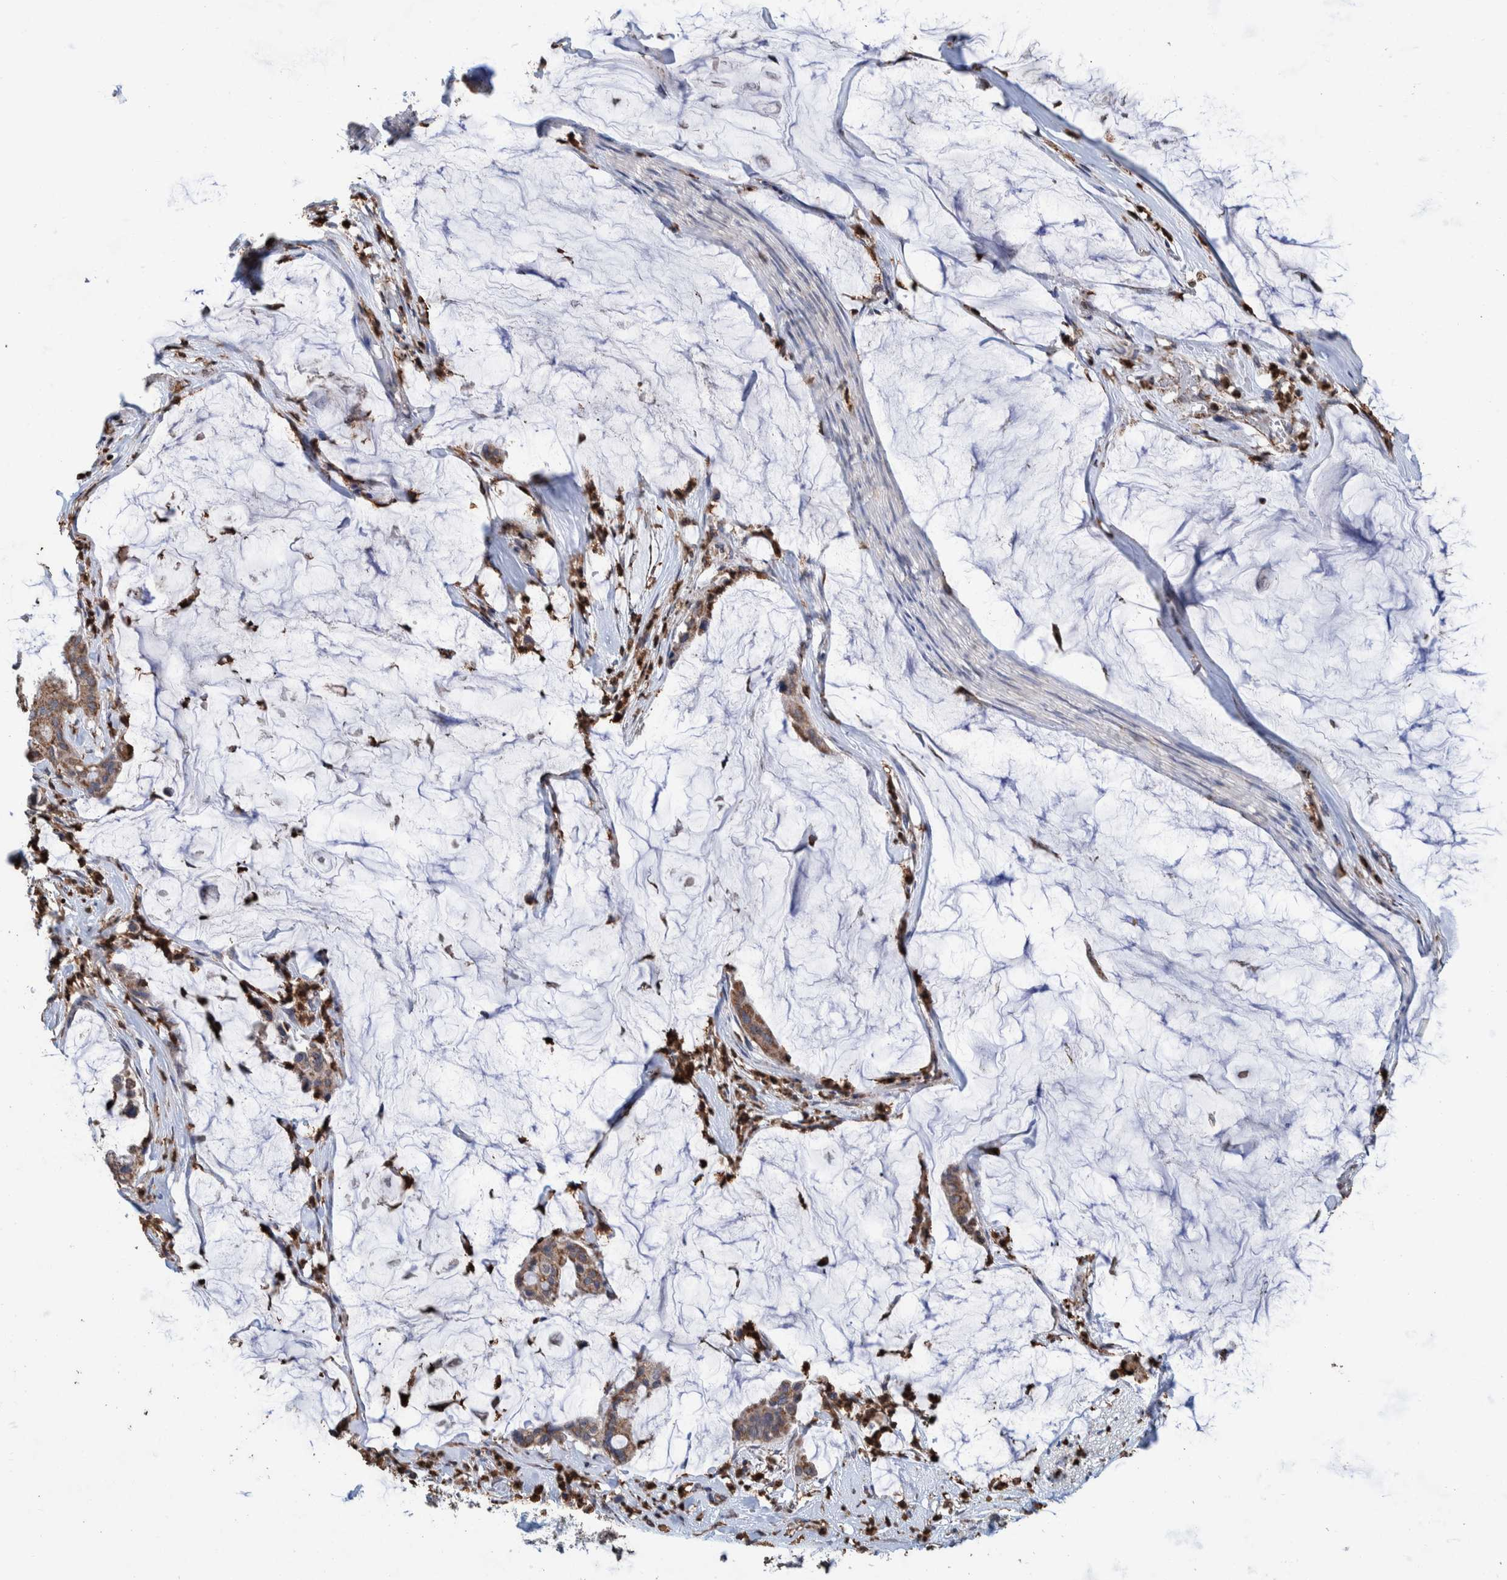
{"staining": {"intensity": "weak", "quantity": ">75%", "location": "cytoplasmic/membranous"}, "tissue": "pancreatic cancer", "cell_type": "Tumor cells", "image_type": "cancer", "snomed": [{"axis": "morphology", "description": "Adenocarcinoma, NOS"}, {"axis": "topography", "description": "Pancreas"}], "caption": "Immunohistochemical staining of pancreatic adenocarcinoma displays low levels of weak cytoplasmic/membranous positivity in about >75% of tumor cells.", "gene": "DECR1", "patient": {"sex": "male", "age": 41}}